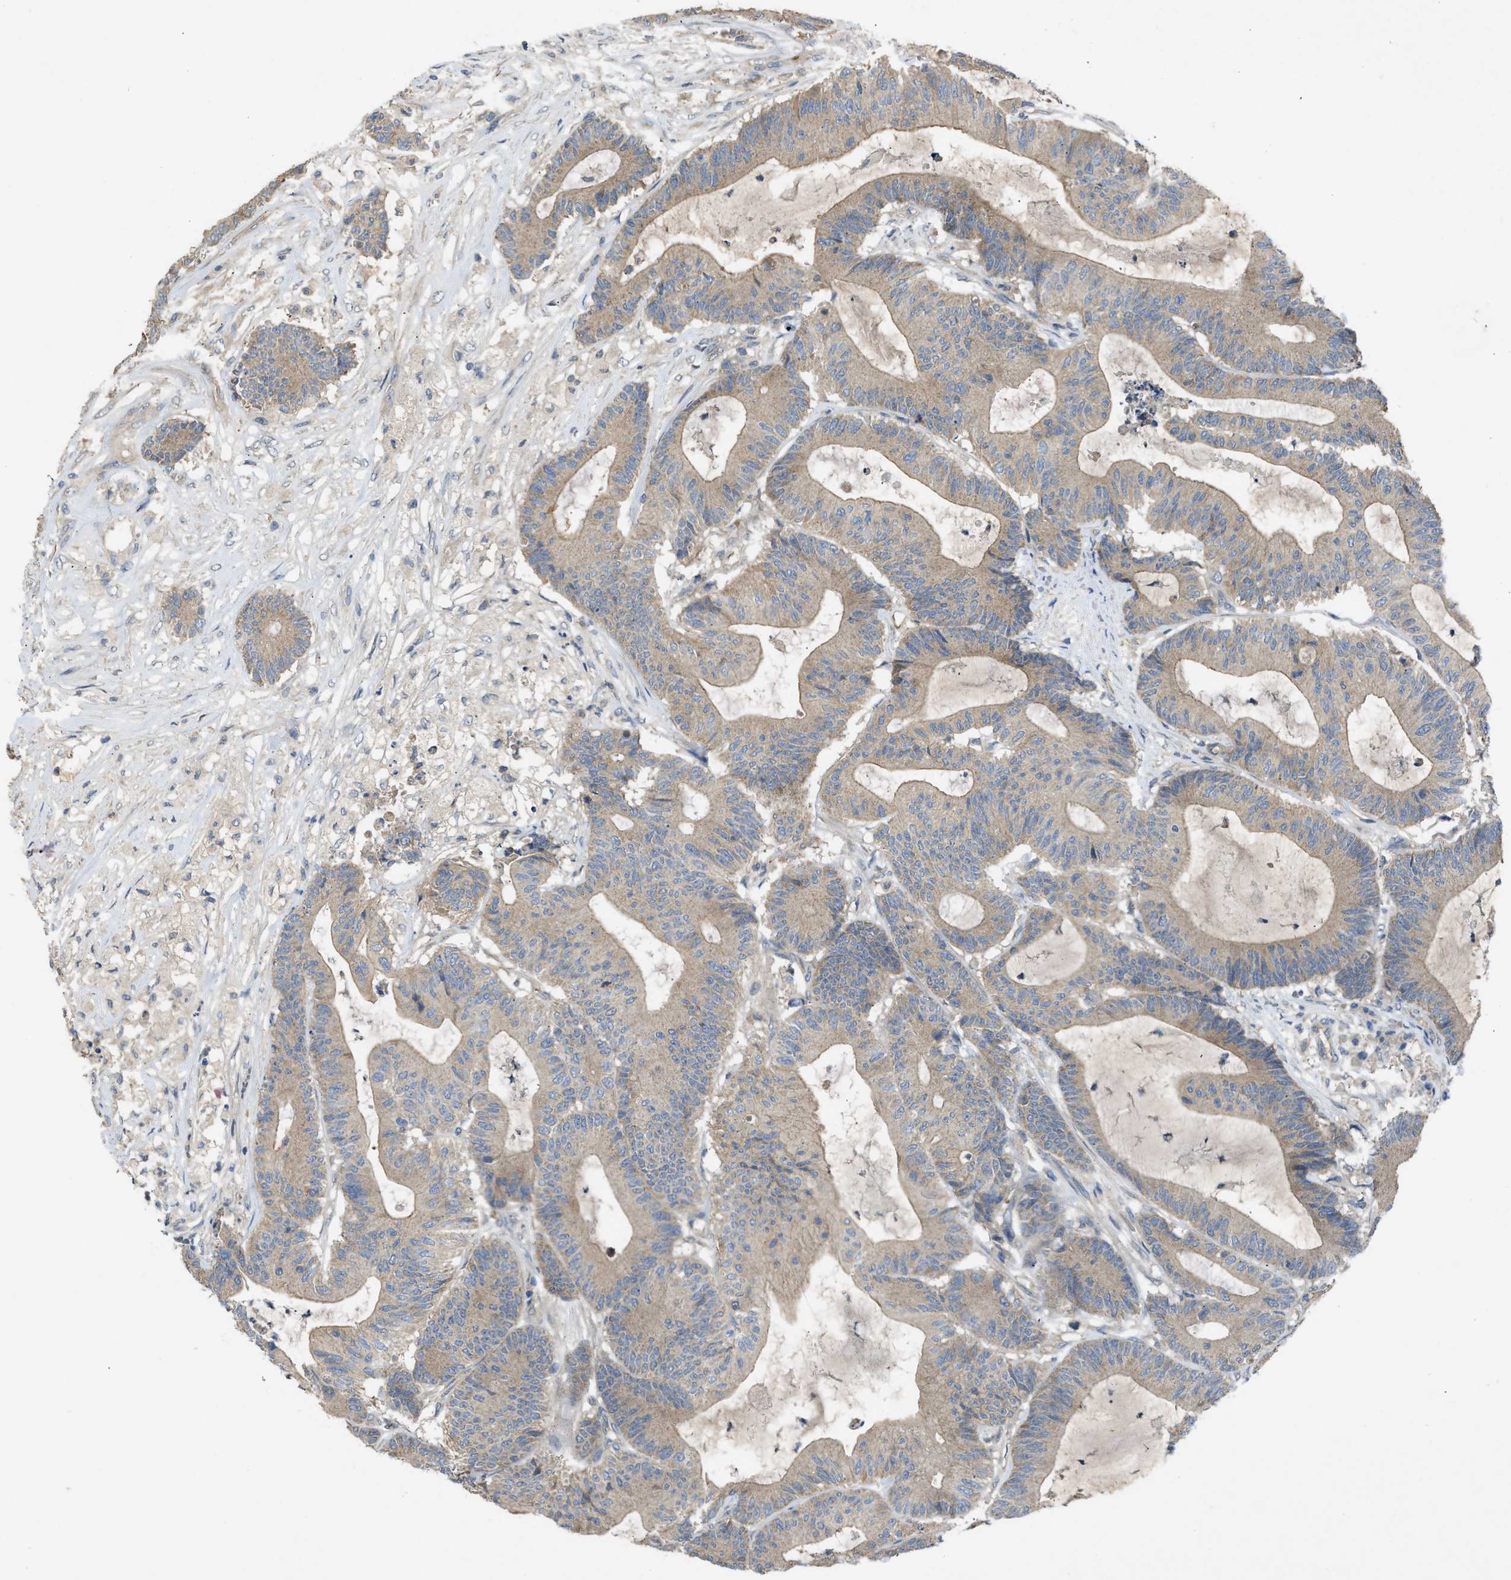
{"staining": {"intensity": "weak", "quantity": ">75%", "location": "cytoplasmic/membranous"}, "tissue": "colorectal cancer", "cell_type": "Tumor cells", "image_type": "cancer", "snomed": [{"axis": "morphology", "description": "Adenocarcinoma, NOS"}, {"axis": "topography", "description": "Colon"}], "caption": "Brown immunohistochemical staining in human colorectal cancer (adenocarcinoma) exhibits weak cytoplasmic/membranous positivity in approximately >75% of tumor cells. Nuclei are stained in blue.", "gene": "PPP3CA", "patient": {"sex": "female", "age": 84}}